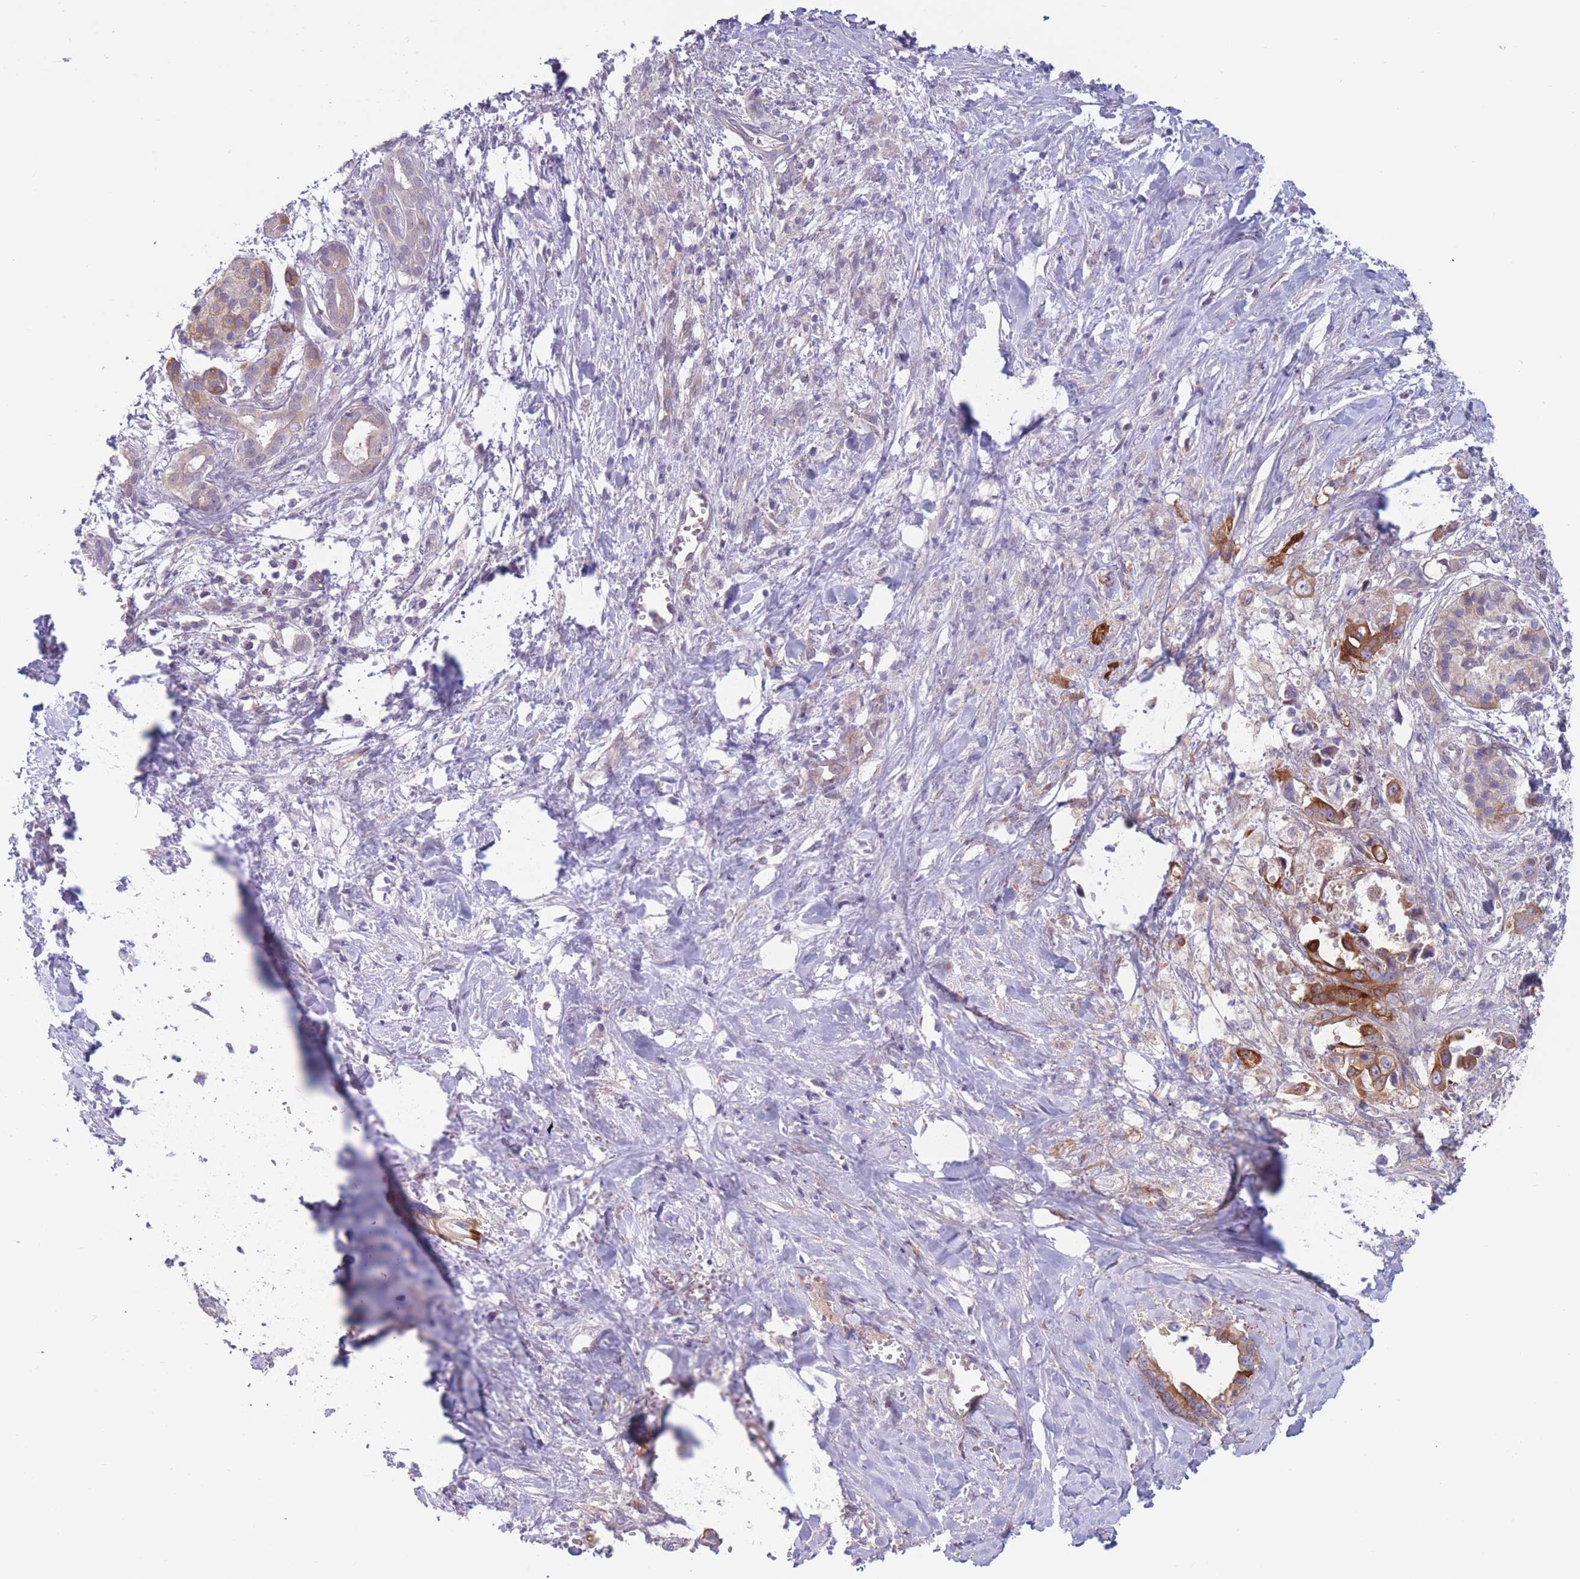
{"staining": {"intensity": "moderate", "quantity": "25%-75%", "location": "cytoplasmic/membranous"}, "tissue": "pancreatic cancer", "cell_type": "Tumor cells", "image_type": "cancer", "snomed": [{"axis": "morphology", "description": "Adenocarcinoma, NOS"}, {"axis": "topography", "description": "Pancreas"}], "caption": "Human adenocarcinoma (pancreatic) stained with a protein marker exhibits moderate staining in tumor cells.", "gene": "PDE4A", "patient": {"sex": "male", "age": 61}}